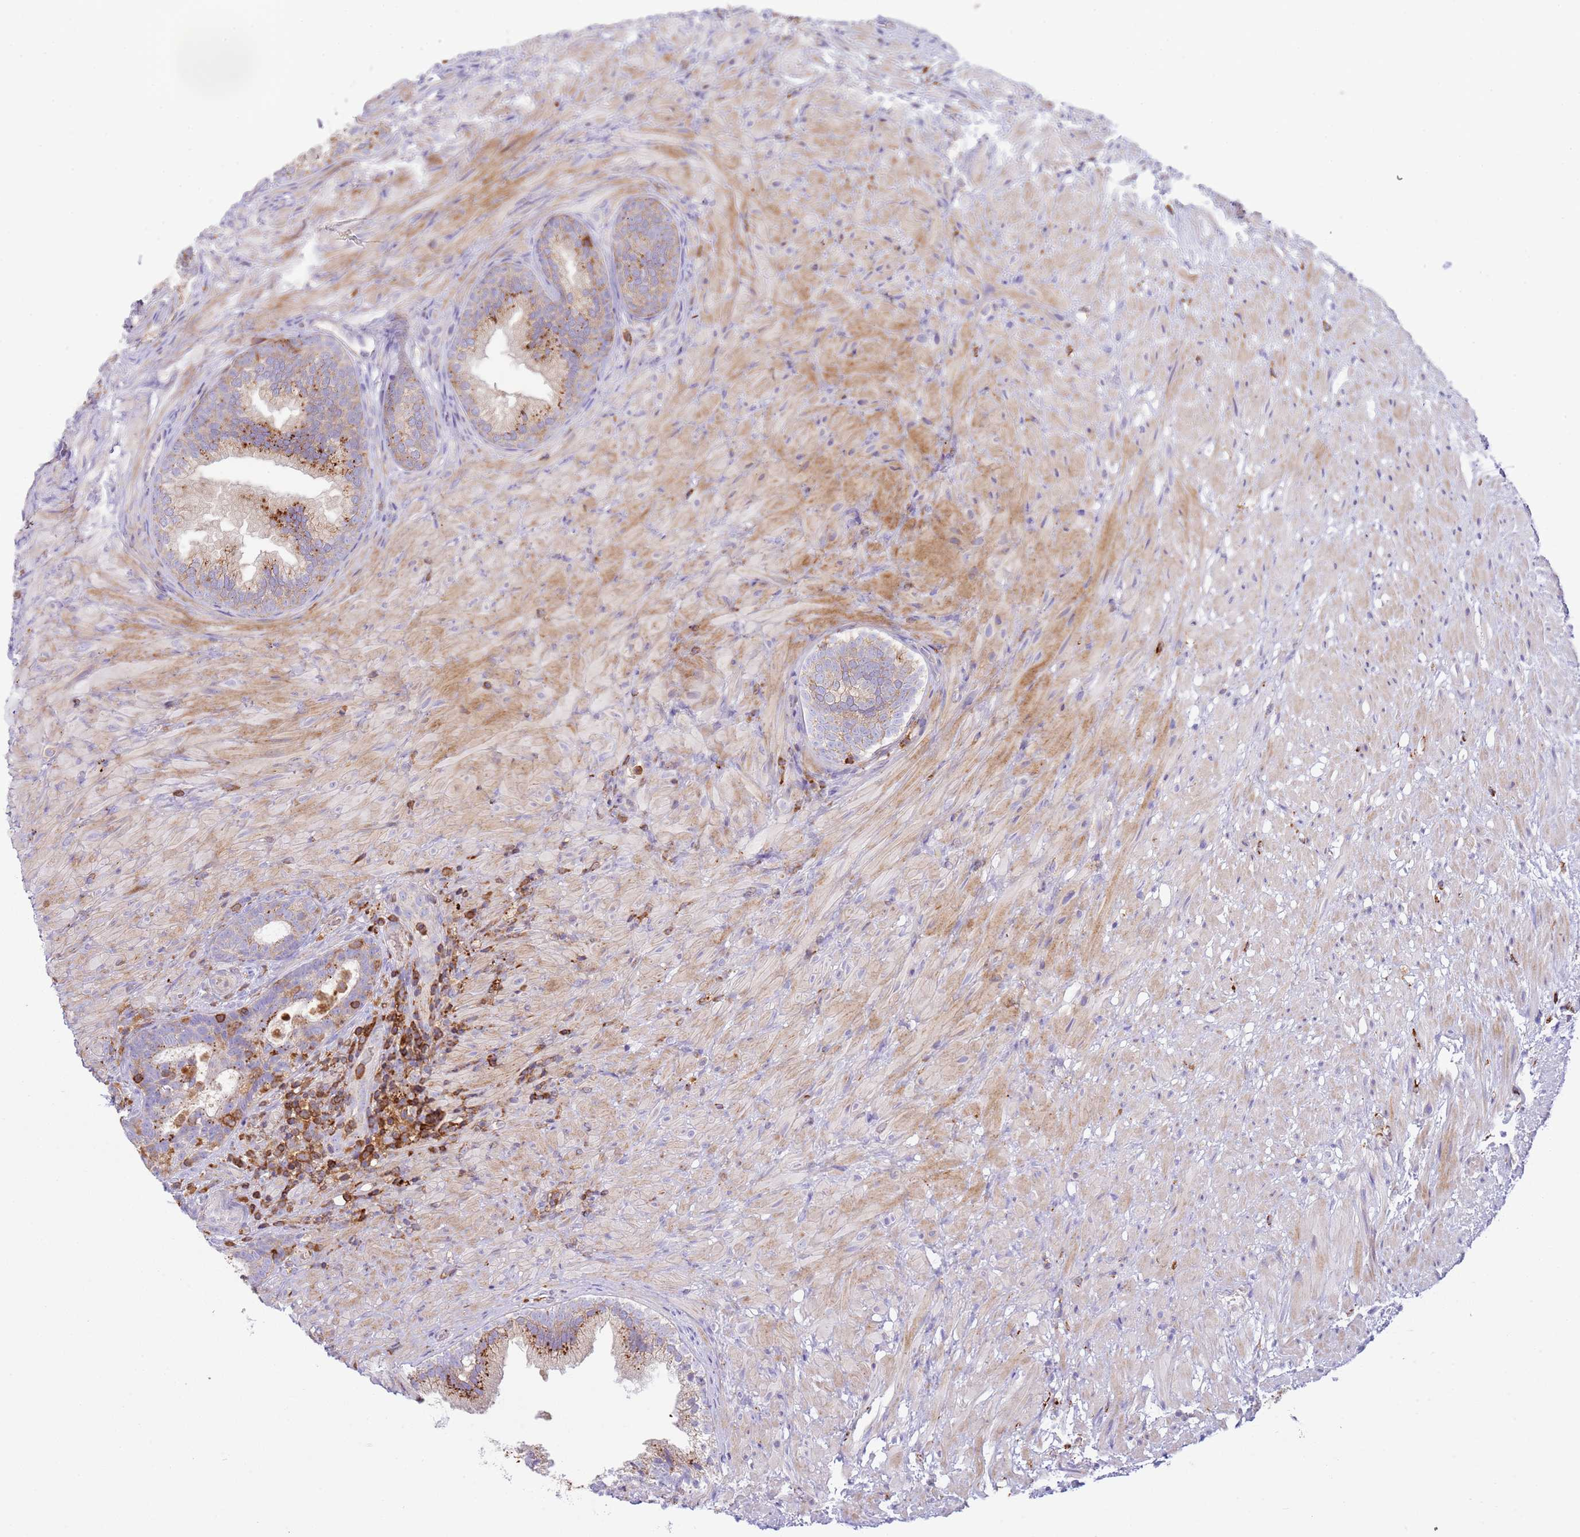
{"staining": {"intensity": "moderate", "quantity": "25%-75%", "location": "cytoplasmic/membranous"}, "tissue": "prostate", "cell_type": "Glandular cells", "image_type": "normal", "snomed": [{"axis": "morphology", "description": "Normal tissue, NOS"}, {"axis": "topography", "description": "Prostate"}], "caption": "This is a photomicrograph of immunohistochemistry staining of normal prostate, which shows moderate staining in the cytoplasmic/membranous of glandular cells.", "gene": "TTPAL", "patient": {"sex": "male", "age": 76}}